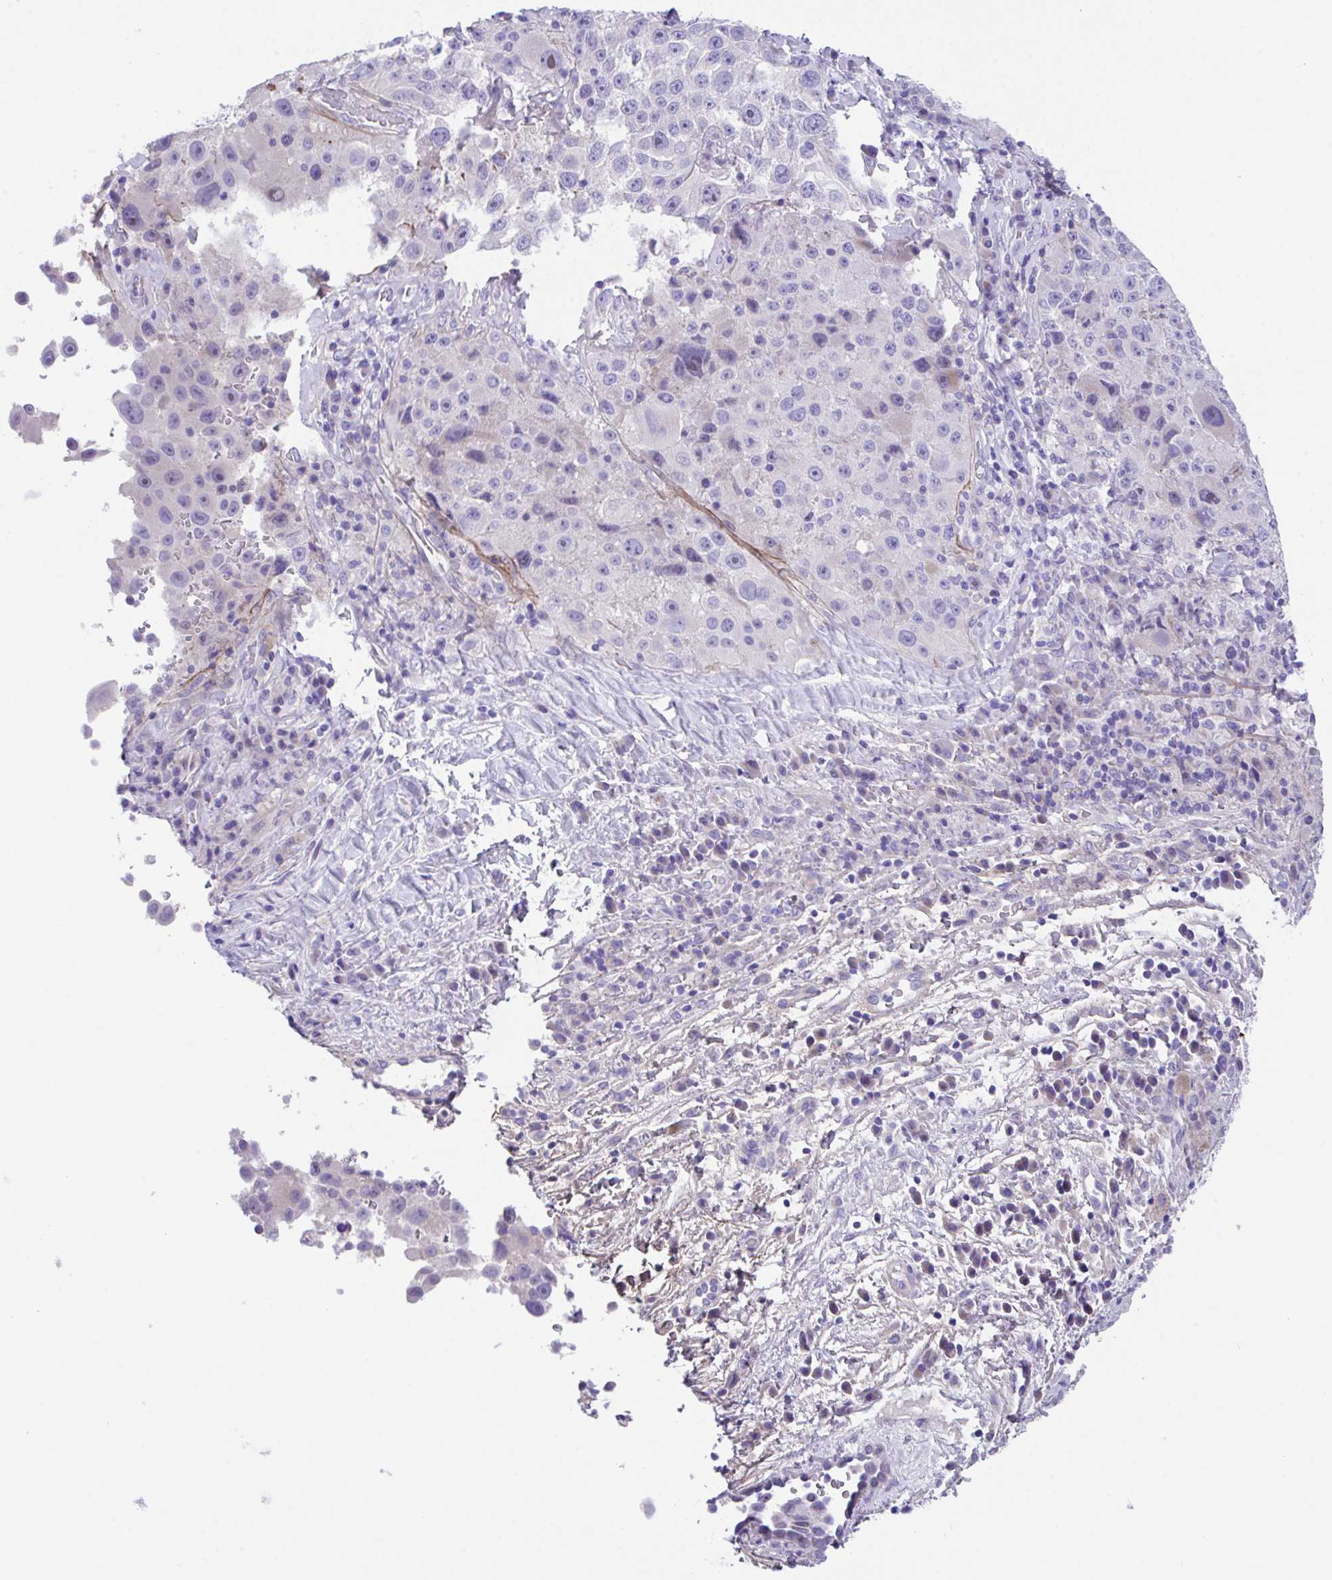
{"staining": {"intensity": "negative", "quantity": "none", "location": "none"}, "tissue": "melanoma", "cell_type": "Tumor cells", "image_type": "cancer", "snomed": [{"axis": "morphology", "description": "Malignant melanoma, Metastatic site"}, {"axis": "topography", "description": "Lymph node"}], "caption": "The micrograph reveals no staining of tumor cells in malignant melanoma (metastatic site). The staining was performed using DAB to visualize the protein expression in brown, while the nuclei were stained in blue with hematoxylin (Magnification: 20x).", "gene": "SLC16A6", "patient": {"sex": "male", "age": 62}}